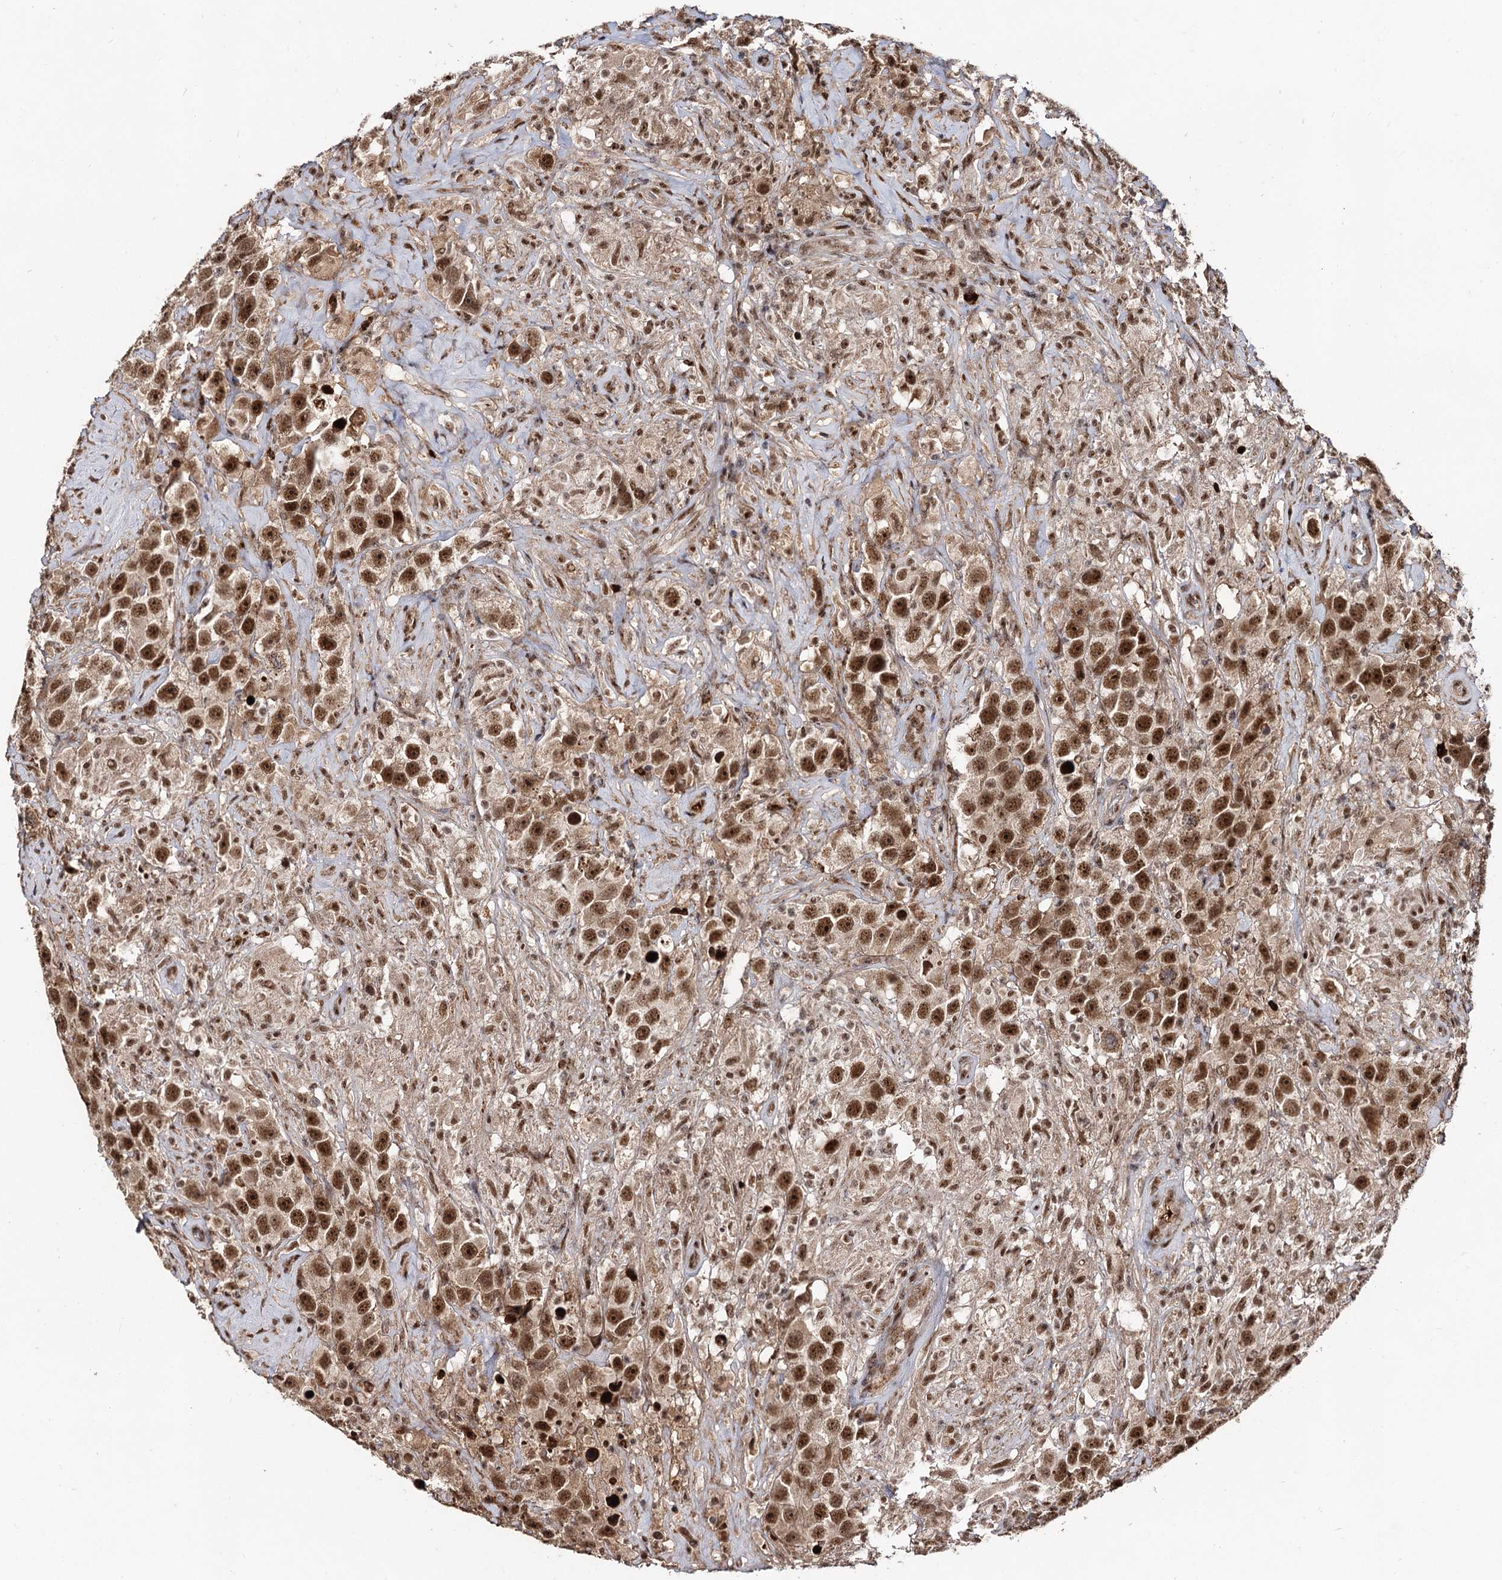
{"staining": {"intensity": "strong", "quantity": ">75%", "location": "nuclear"}, "tissue": "testis cancer", "cell_type": "Tumor cells", "image_type": "cancer", "snomed": [{"axis": "morphology", "description": "Seminoma, NOS"}, {"axis": "topography", "description": "Testis"}], "caption": "Tumor cells demonstrate high levels of strong nuclear expression in approximately >75% of cells in seminoma (testis).", "gene": "SFSWAP", "patient": {"sex": "male", "age": 49}}